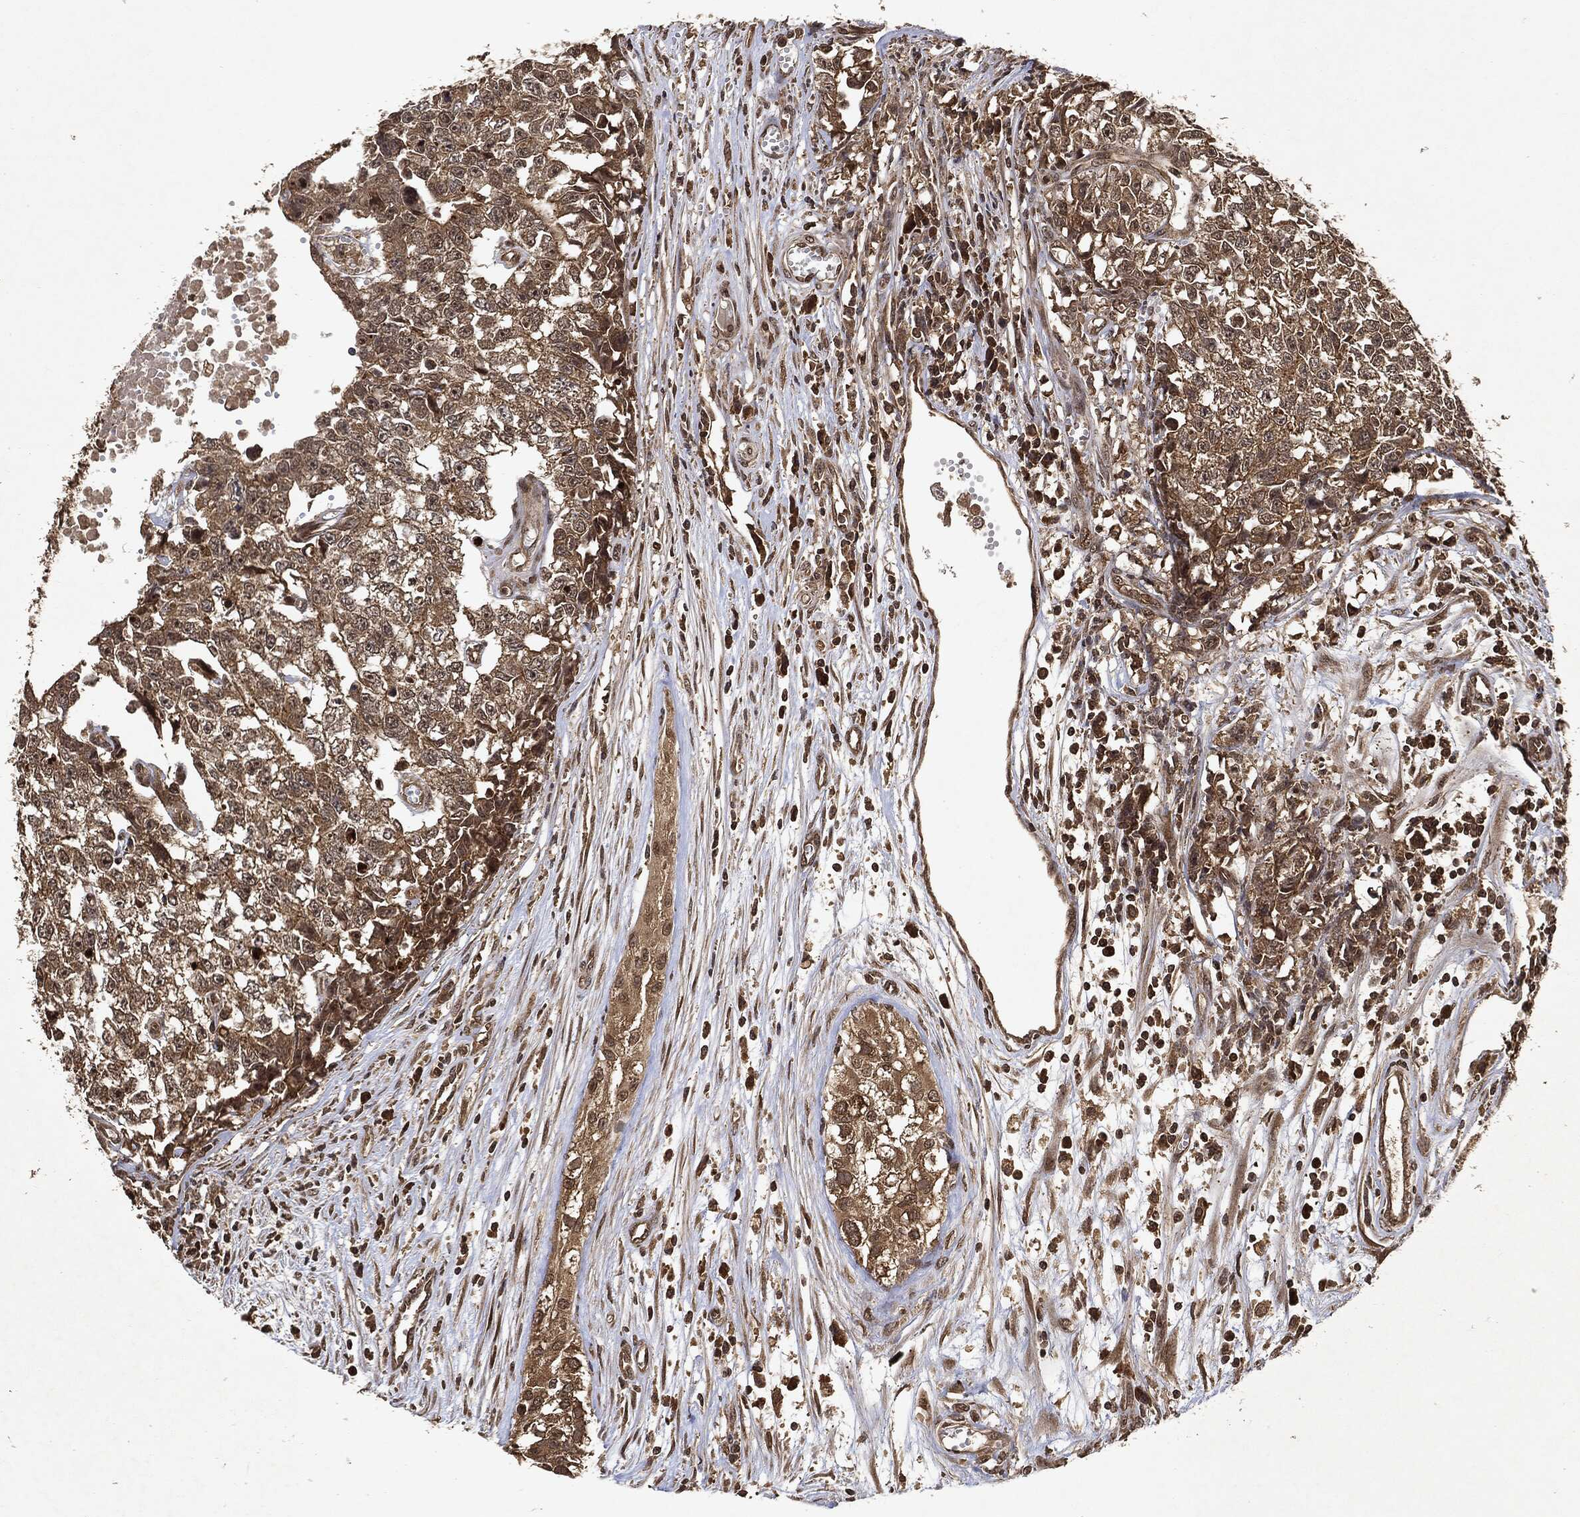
{"staining": {"intensity": "moderate", "quantity": ">75%", "location": "cytoplasmic/membranous"}, "tissue": "testis cancer", "cell_type": "Tumor cells", "image_type": "cancer", "snomed": [{"axis": "morphology", "description": "Seminoma, NOS"}, {"axis": "morphology", "description": "Carcinoma, Embryonal, NOS"}, {"axis": "topography", "description": "Testis"}], "caption": "This image displays immunohistochemistry (IHC) staining of testis cancer (seminoma), with medium moderate cytoplasmic/membranous expression in about >75% of tumor cells.", "gene": "ZNF226", "patient": {"sex": "male", "age": 22}}